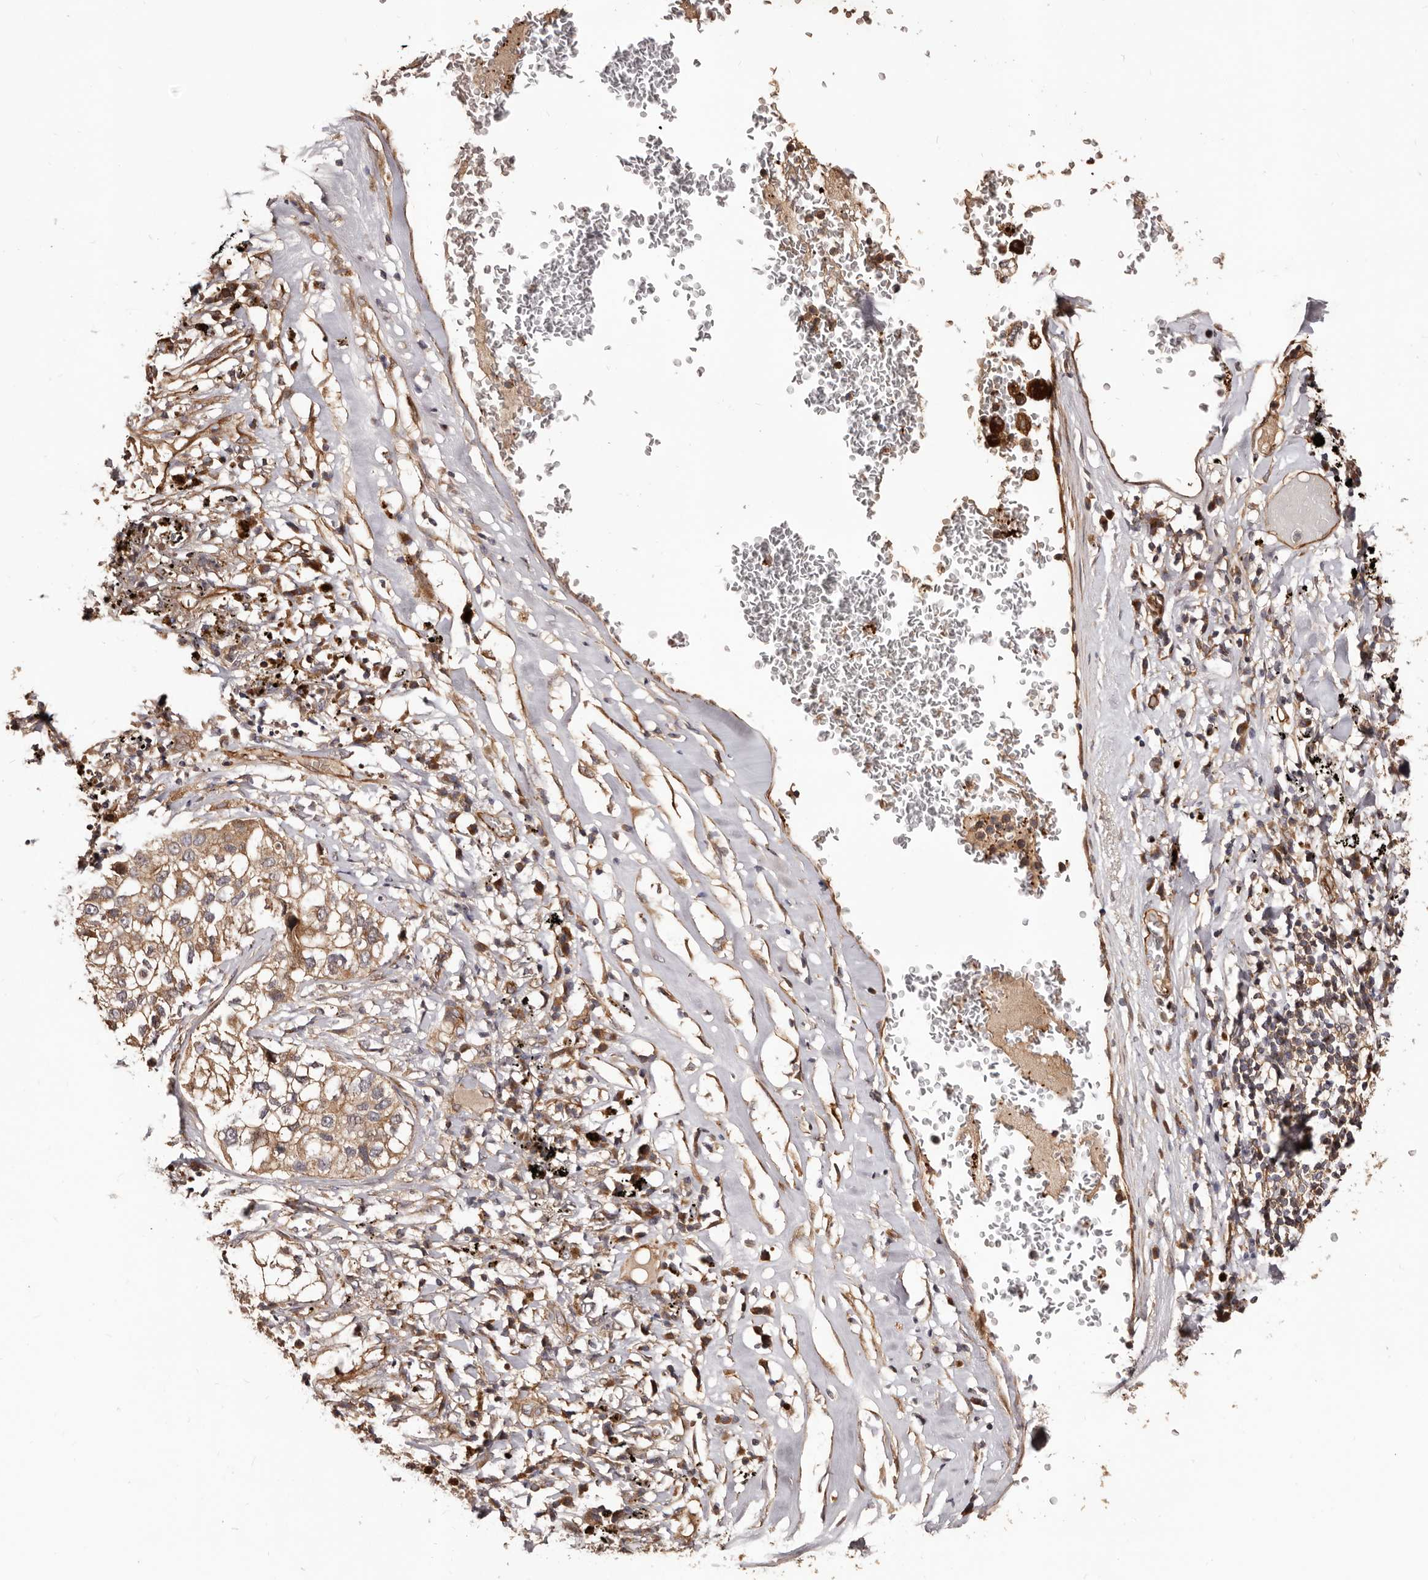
{"staining": {"intensity": "moderate", "quantity": ">75%", "location": "cytoplasmic/membranous"}, "tissue": "lung cancer", "cell_type": "Tumor cells", "image_type": "cancer", "snomed": [{"axis": "morphology", "description": "Adenocarcinoma, NOS"}, {"axis": "topography", "description": "Lung"}], "caption": "Adenocarcinoma (lung) stained with DAB (3,3'-diaminobenzidine) immunohistochemistry (IHC) exhibits medium levels of moderate cytoplasmic/membranous expression in approximately >75% of tumor cells. Using DAB (brown) and hematoxylin (blue) stains, captured at high magnification using brightfield microscopy.", "gene": "GTPBP1", "patient": {"sex": "male", "age": 63}}